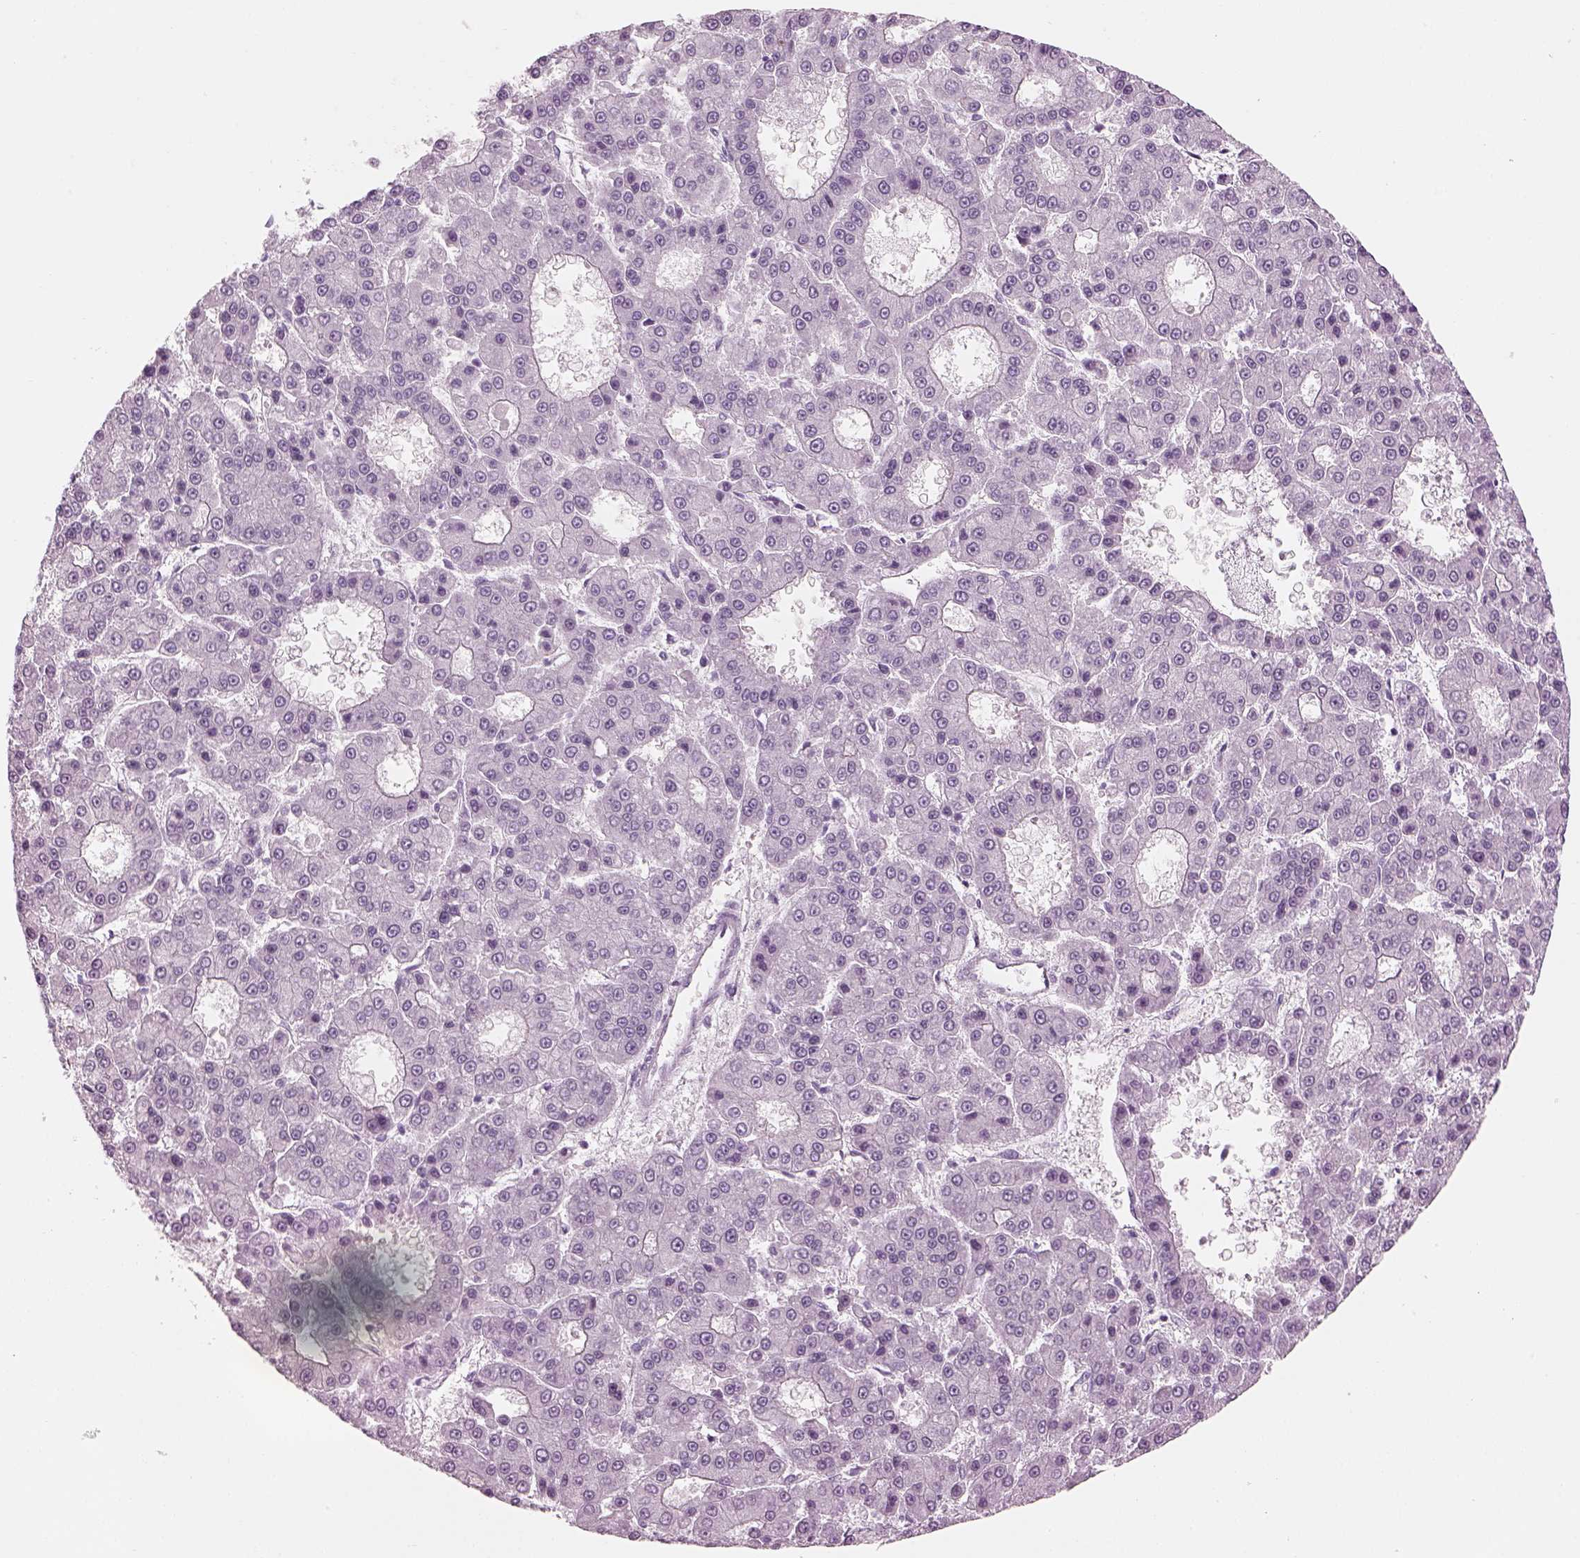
{"staining": {"intensity": "negative", "quantity": "none", "location": "none"}, "tissue": "liver cancer", "cell_type": "Tumor cells", "image_type": "cancer", "snomed": [{"axis": "morphology", "description": "Carcinoma, Hepatocellular, NOS"}, {"axis": "topography", "description": "Liver"}], "caption": "Photomicrograph shows no protein positivity in tumor cells of hepatocellular carcinoma (liver) tissue.", "gene": "SAG", "patient": {"sex": "male", "age": 70}}